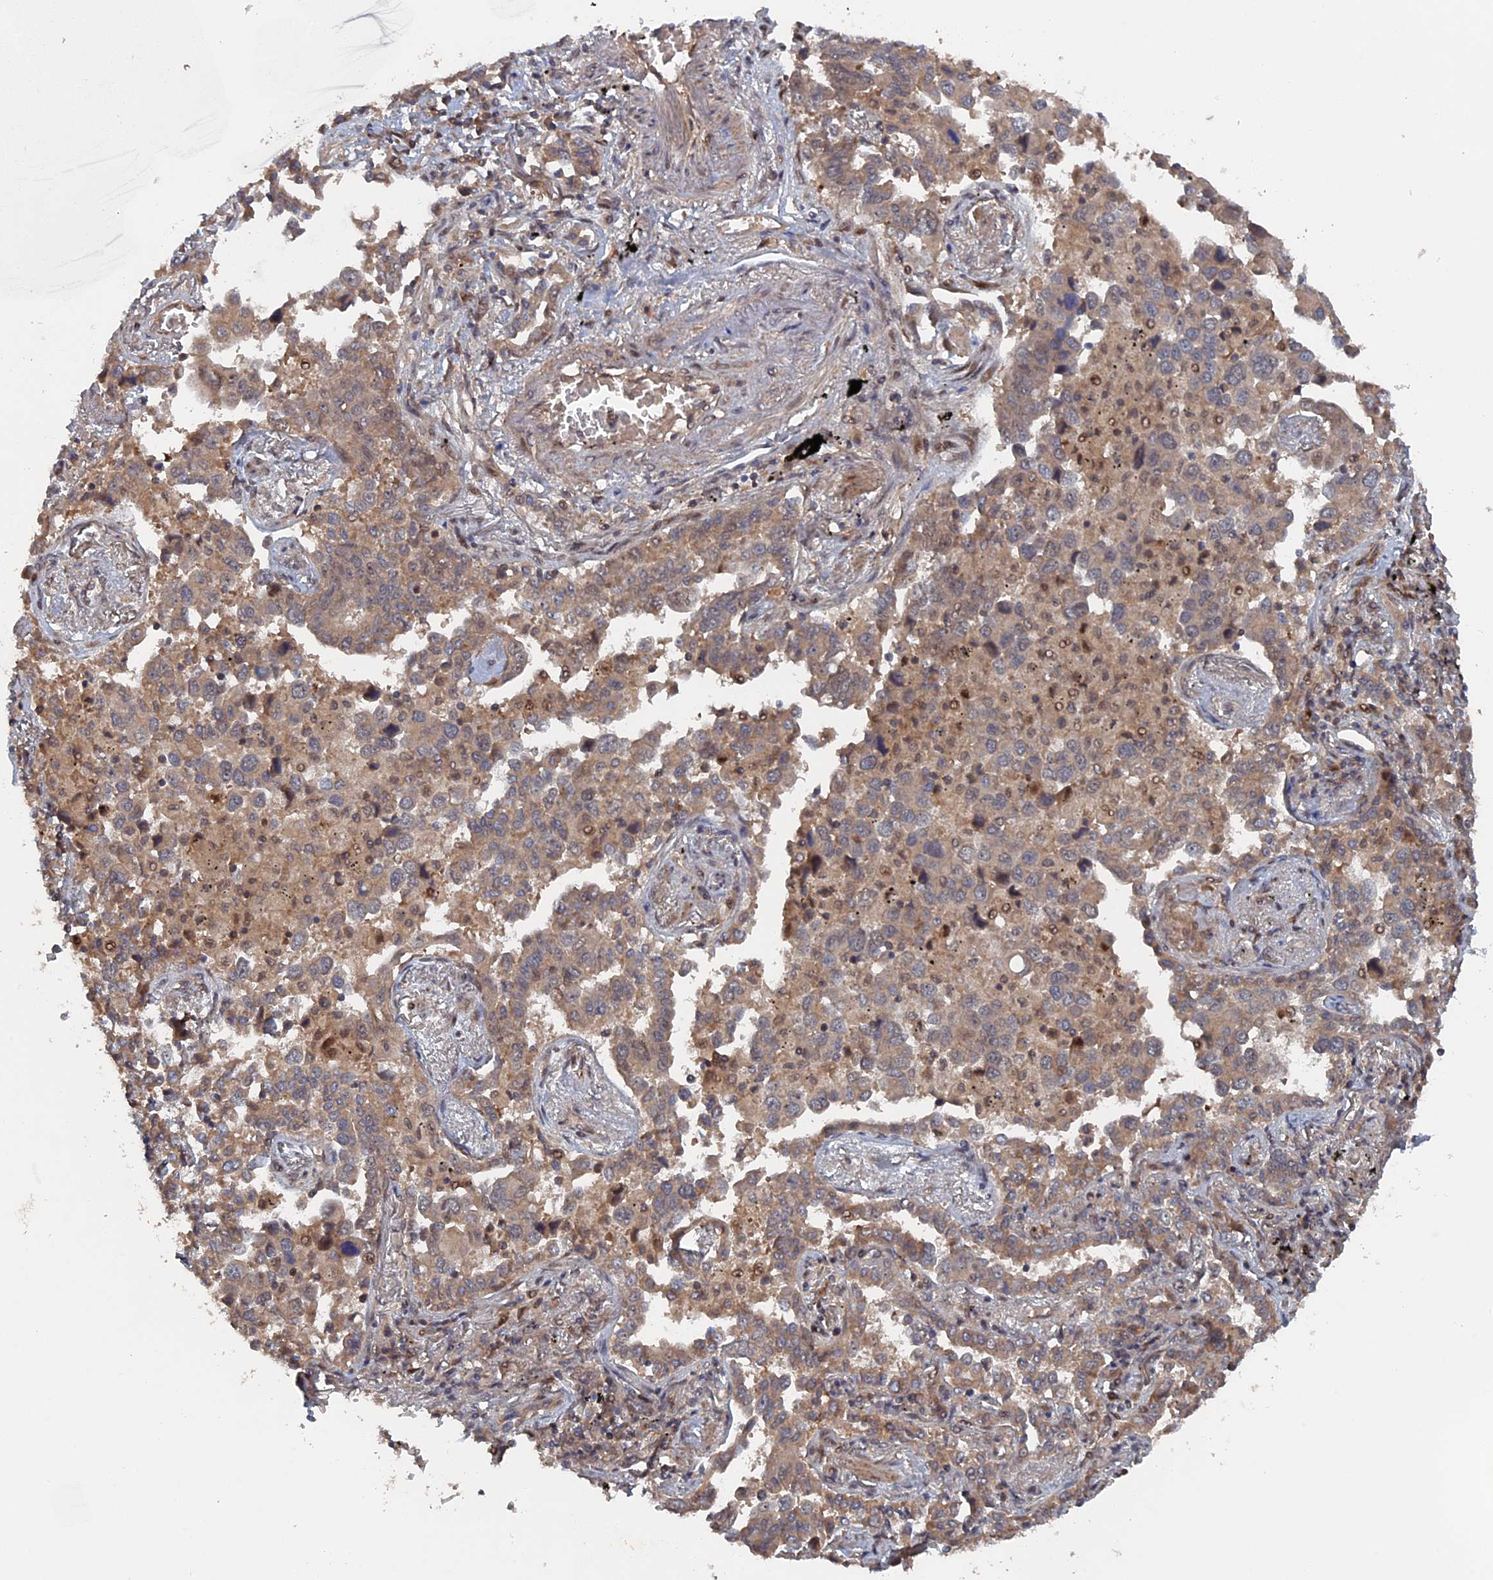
{"staining": {"intensity": "weak", "quantity": ">75%", "location": "cytoplasmic/membranous,nuclear"}, "tissue": "lung cancer", "cell_type": "Tumor cells", "image_type": "cancer", "snomed": [{"axis": "morphology", "description": "Adenocarcinoma, NOS"}, {"axis": "topography", "description": "Lung"}], "caption": "Tumor cells exhibit low levels of weak cytoplasmic/membranous and nuclear staining in about >75% of cells in adenocarcinoma (lung).", "gene": "ELOVL6", "patient": {"sex": "male", "age": 67}}